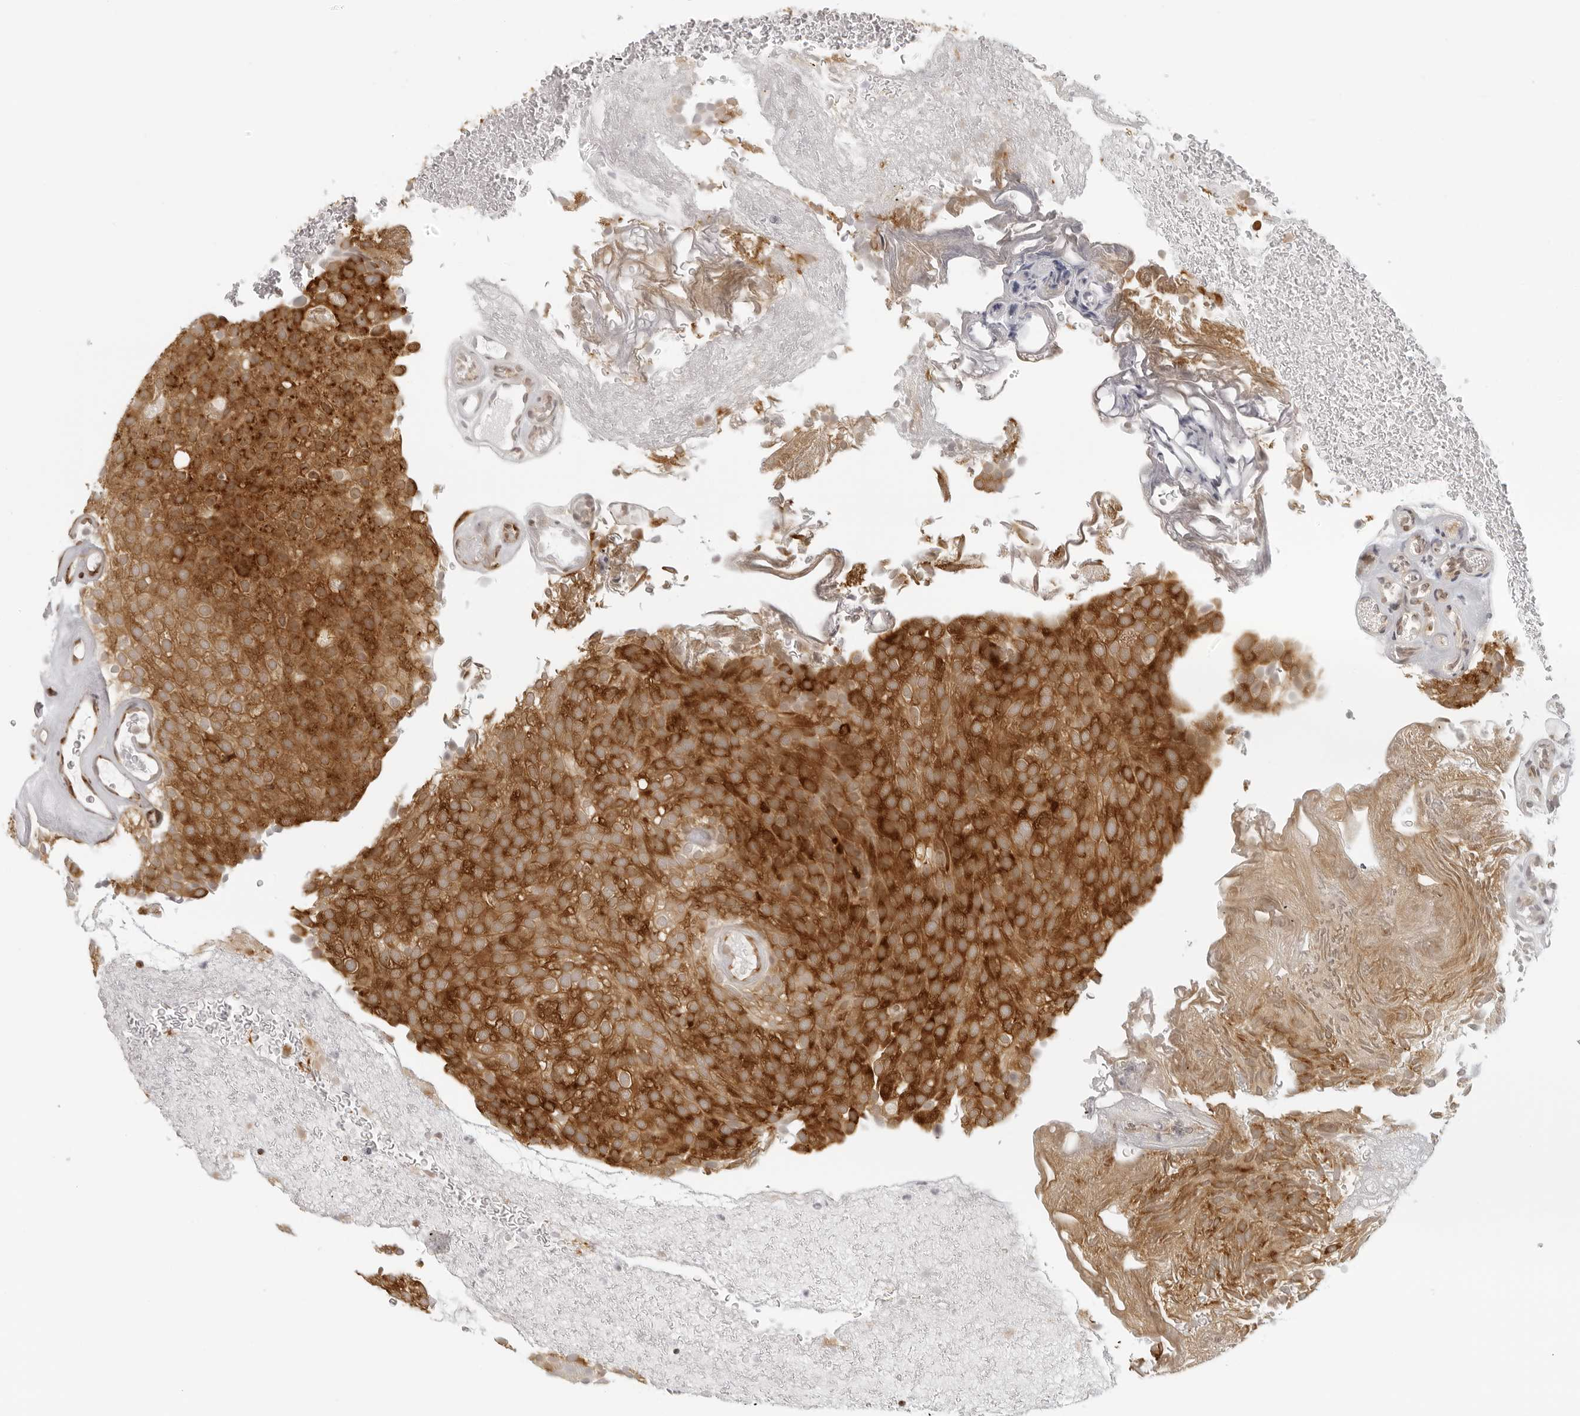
{"staining": {"intensity": "strong", "quantity": ">75%", "location": "cytoplasmic/membranous"}, "tissue": "urothelial cancer", "cell_type": "Tumor cells", "image_type": "cancer", "snomed": [{"axis": "morphology", "description": "Urothelial carcinoma, Low grade"}, {"axis": "topography", "description": "Urinary bladder"}], "caption": "An immunohistochemistry (IHC) image of tumor tissue is shown. Protein staining in brown highlights strong cytoplasmic/membranous positivity in urothelial carcinoma (low-grade) within tumor cells.", "gene": "EIF4G1", "patient": {"sex": "male", "age": 78}}